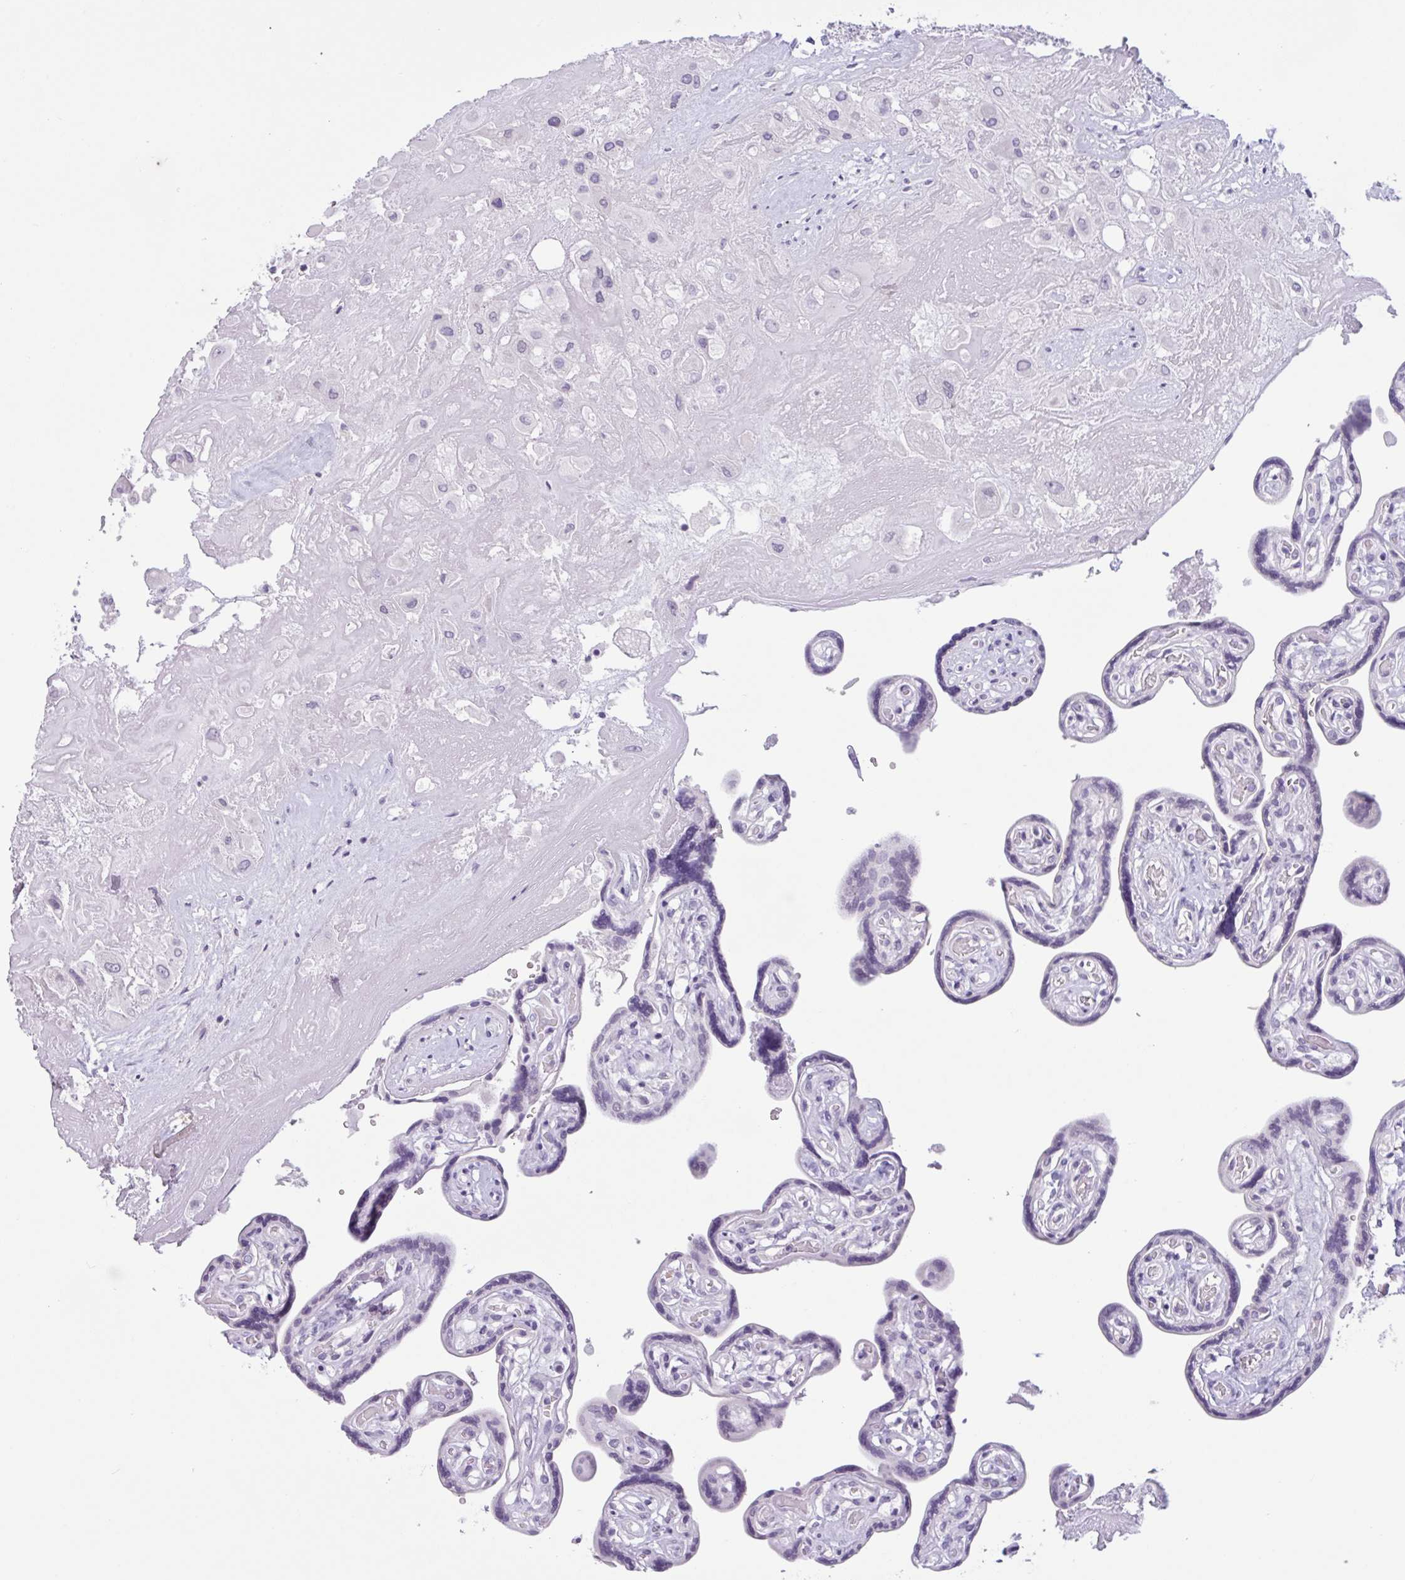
{"staining": {"intensity": "negative", "quantity": "none", "location": "none"}, "tissue": "placenta", "cell_type": "Decidual cells", "image_type": "normal", "snomed": [{"axis": "morphology", "description": "Normal tissue, NOS"}, {"axis": "topography", "description": "Placenta"}], "caption": "Placenta stained for a protein using immunohistochemistry demonstrates no staining decidual cells.", "gene": "CTSE", "patient": {"sex": "female", "age": 32}}